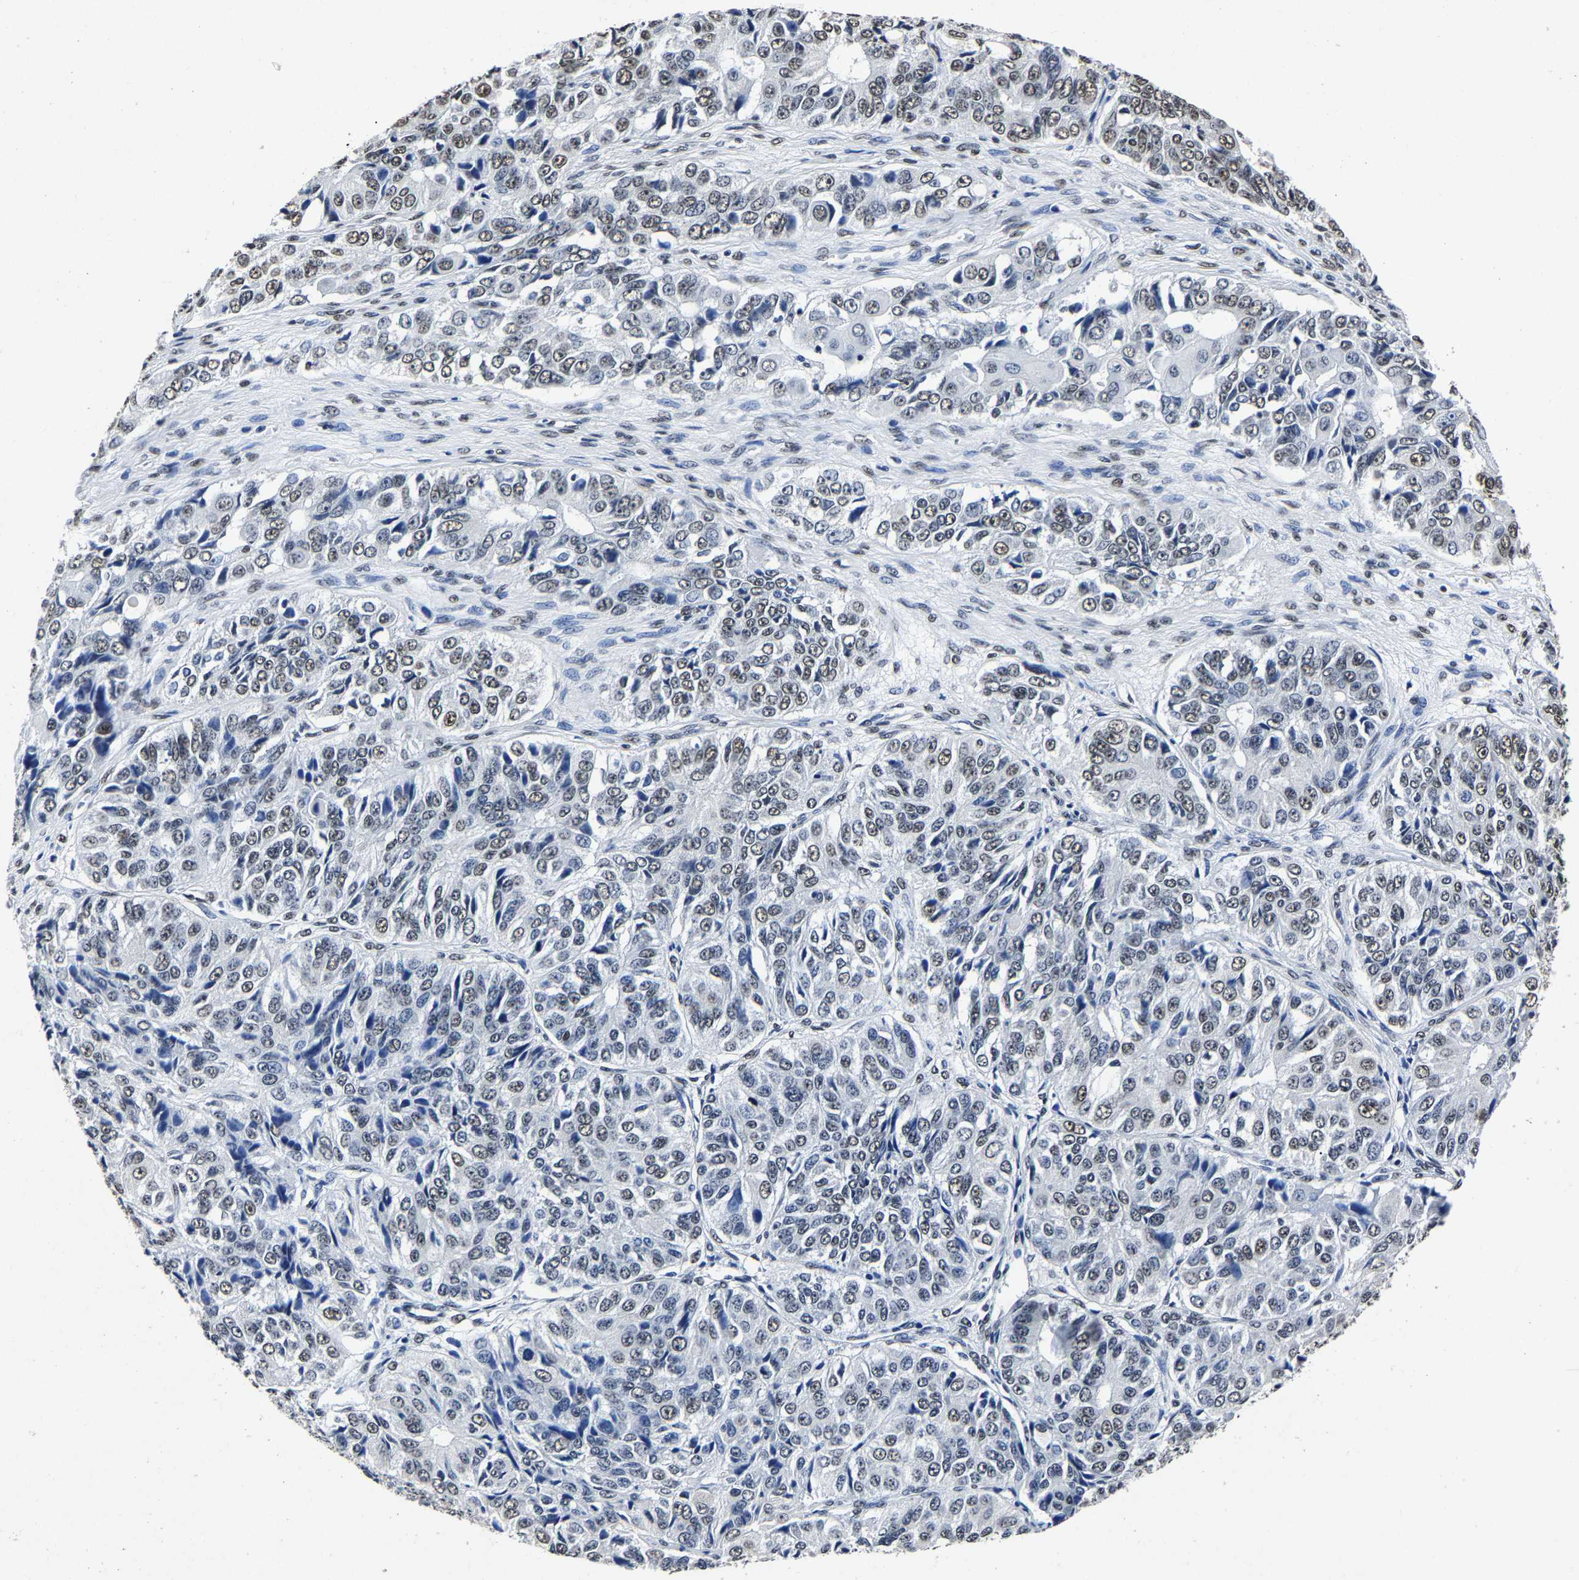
{"staining": {"intensity": "weak", "quantity": "25%-75%", "location": "nuclear"}, "tissue": "ovarian cancer", "cell_type": "Tumor cells", "image_type": "cancer", "snomed": [{"axis": "morphology", "description": "Carcinoma, endometroid"}, {"axis": "topography", "description": "Ovary"}], "caption": "About 25%-75% of tumor cells in human ovarian endometroid carcinoma display weak nuclear protein expression as visualized by brown immunohistochemical staining.", "gene": "RBM45", "patient": {"sex": "female", "age": 51}}